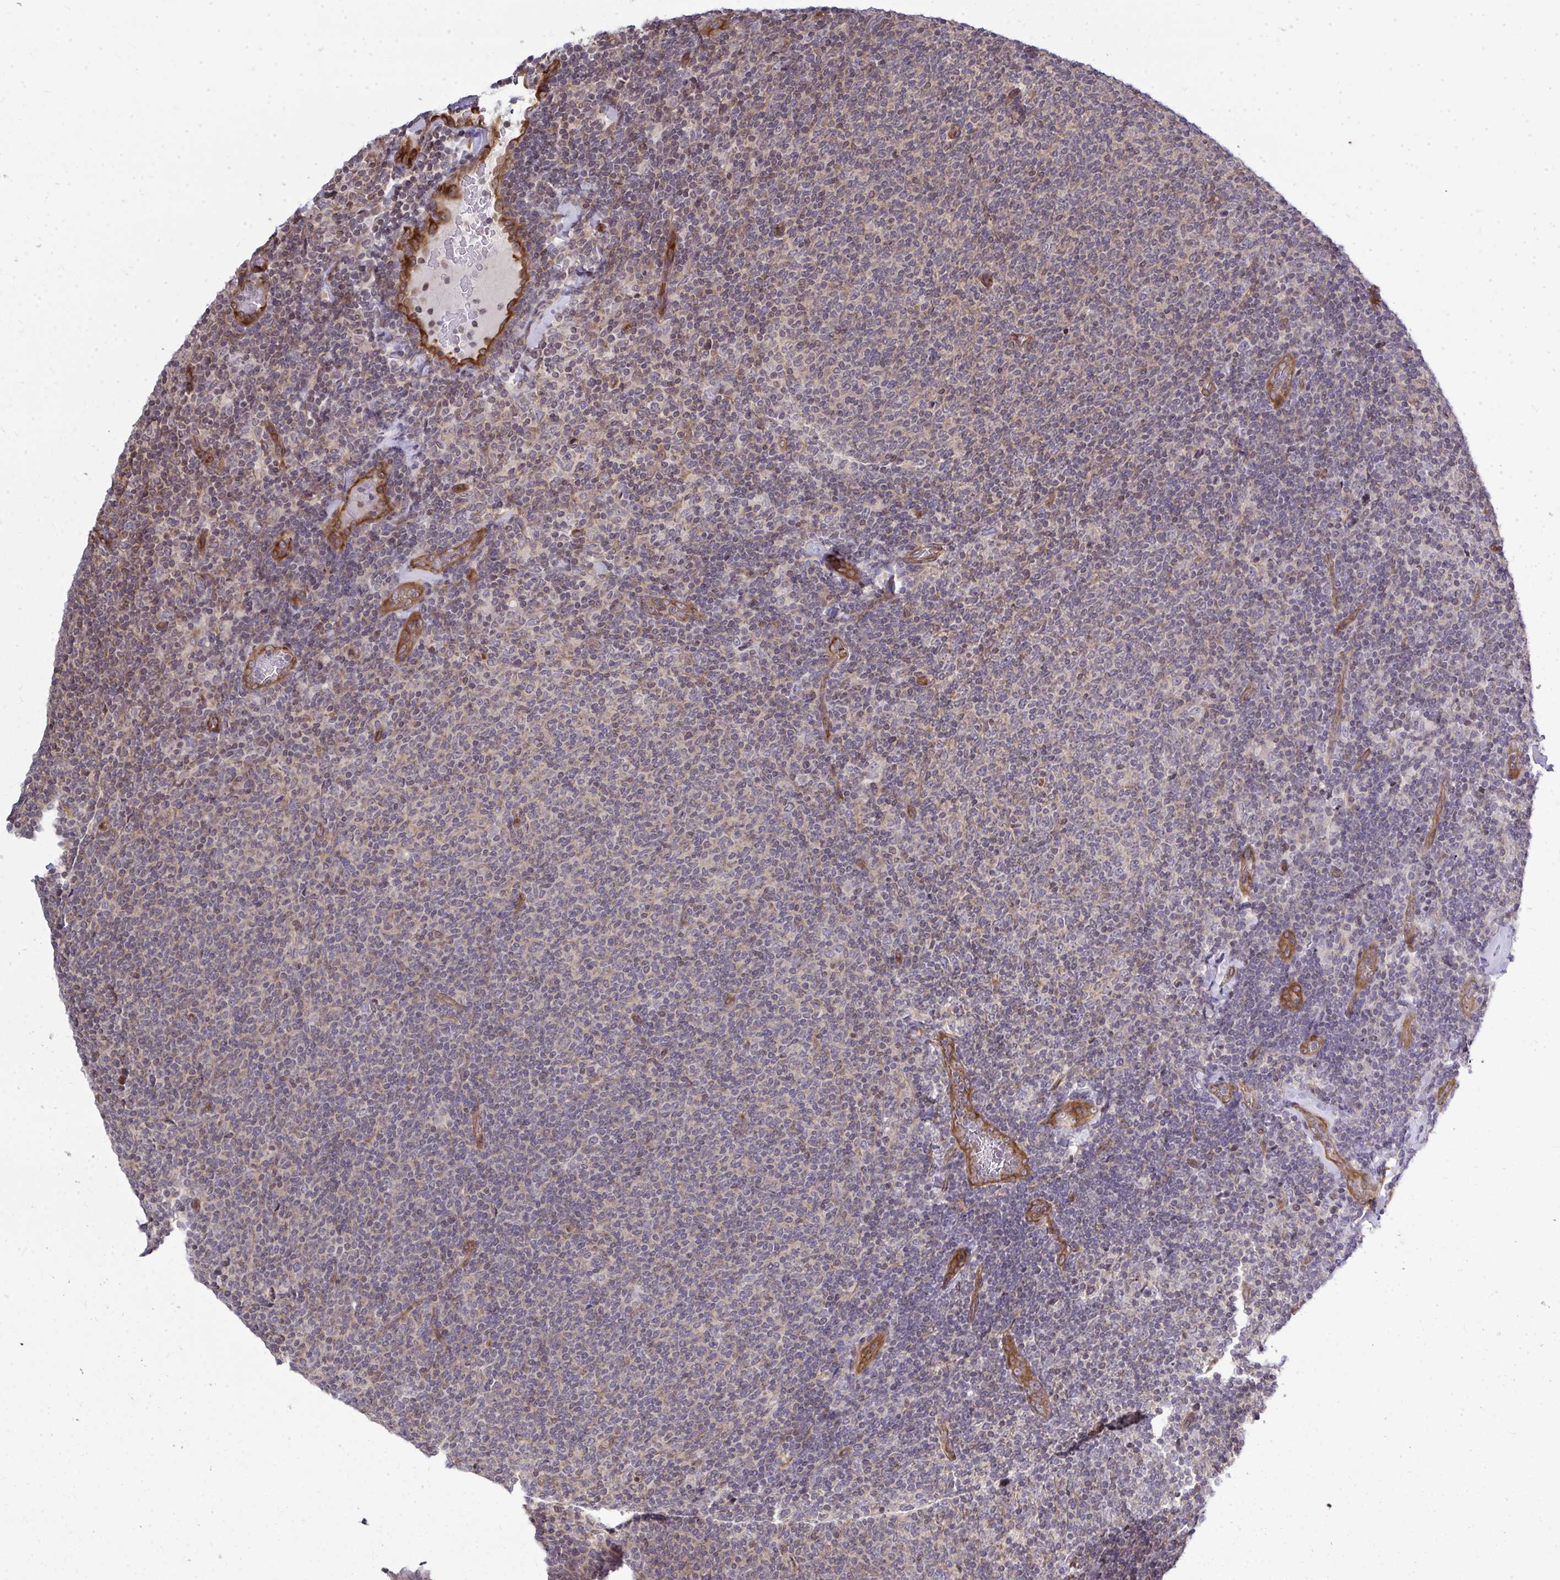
{"staining": {"intensity": "weak", "quantity": "25%-75%", "location": "cytoplasmic/membranous"}, "tissue": "lymphoma", "cell_type": "Tumor cells", "image_type": "cancer", "snomed": [{"axis": "morphology", "description": "Malignant lymphoma, non-Hodgkin's type, Low grade"}, {"axis": "topography", "description": "Lymph node"}], "caption": "Protein staining of malignant lymphoma, non-Hodgkin's type (low-grade) tissue exhibits weak cytoplasmic/membranous expression in about 25%-75% of tumor cells.", "gene": "FUT10", "patient": {"sex": "male", "age": 52}}